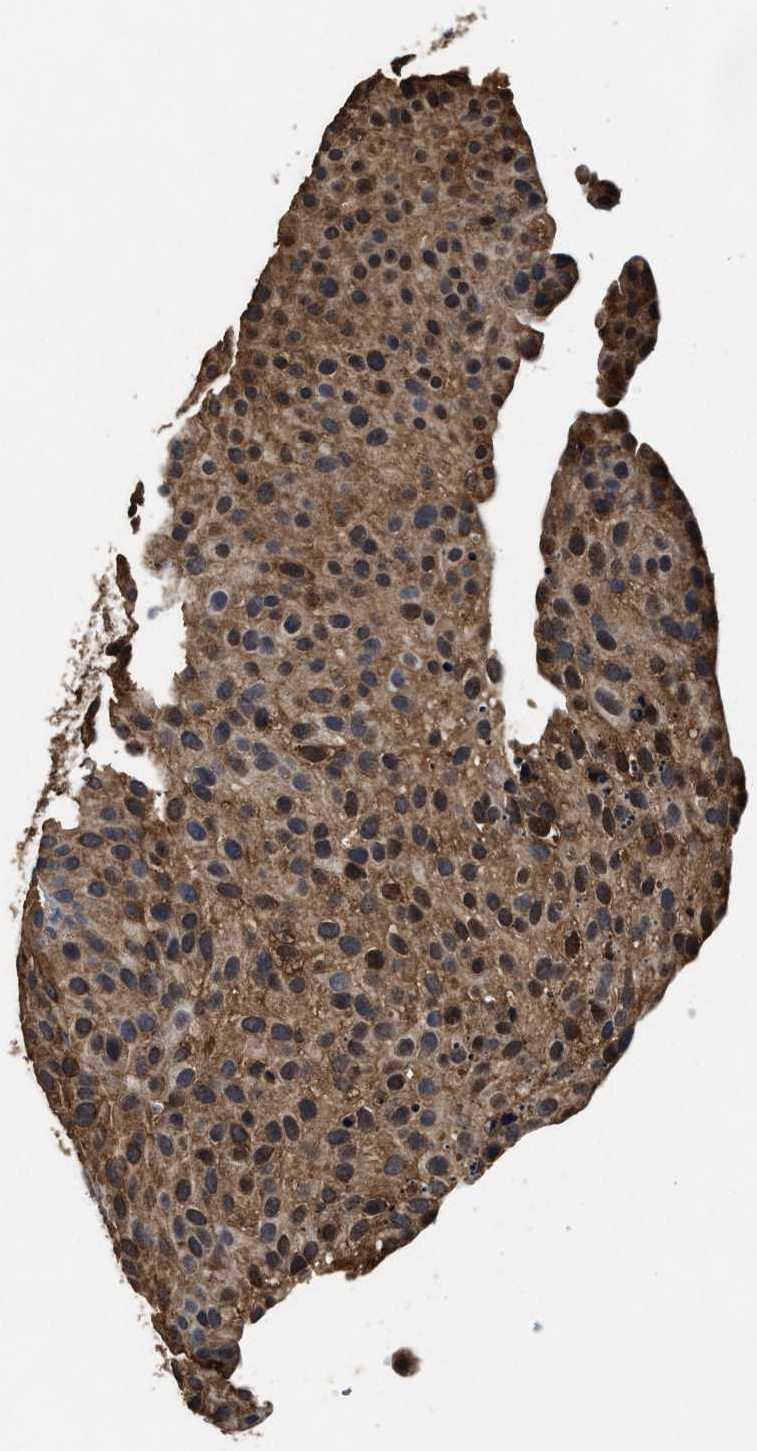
{"staining": {"intensity": "moderate", "quantity": ">75%", "location": "cytoplasmic/membranous,nuclear"}, "tissue": "urothelial cancer", "cell_type": "Tumor cells", "image_type": "cancer", "snomed": [{"axis": "morphology", "description": "Urothelial carcinoma, Low grade"}, {"axis": "topography", "description": "Smooth muscle"}, {"axis": "topography", "description": "Urinary bladder"}], "caption": "High-power microscopy captured an immunohistochemistry micrograph of urothelial carcinoma (low-grade), revealing moderate cytoplasmic/membranous and nuclear expression in about >75% of tumor cells. The protein of interest is stained brown, and the nuclei are stained in blue (DAB (3,3'-diaminobenzidine) IHC with brightfield microscopy, high magnification).", "gene": "ACAT2", "patient": {"sex": "male", "age": 60}}